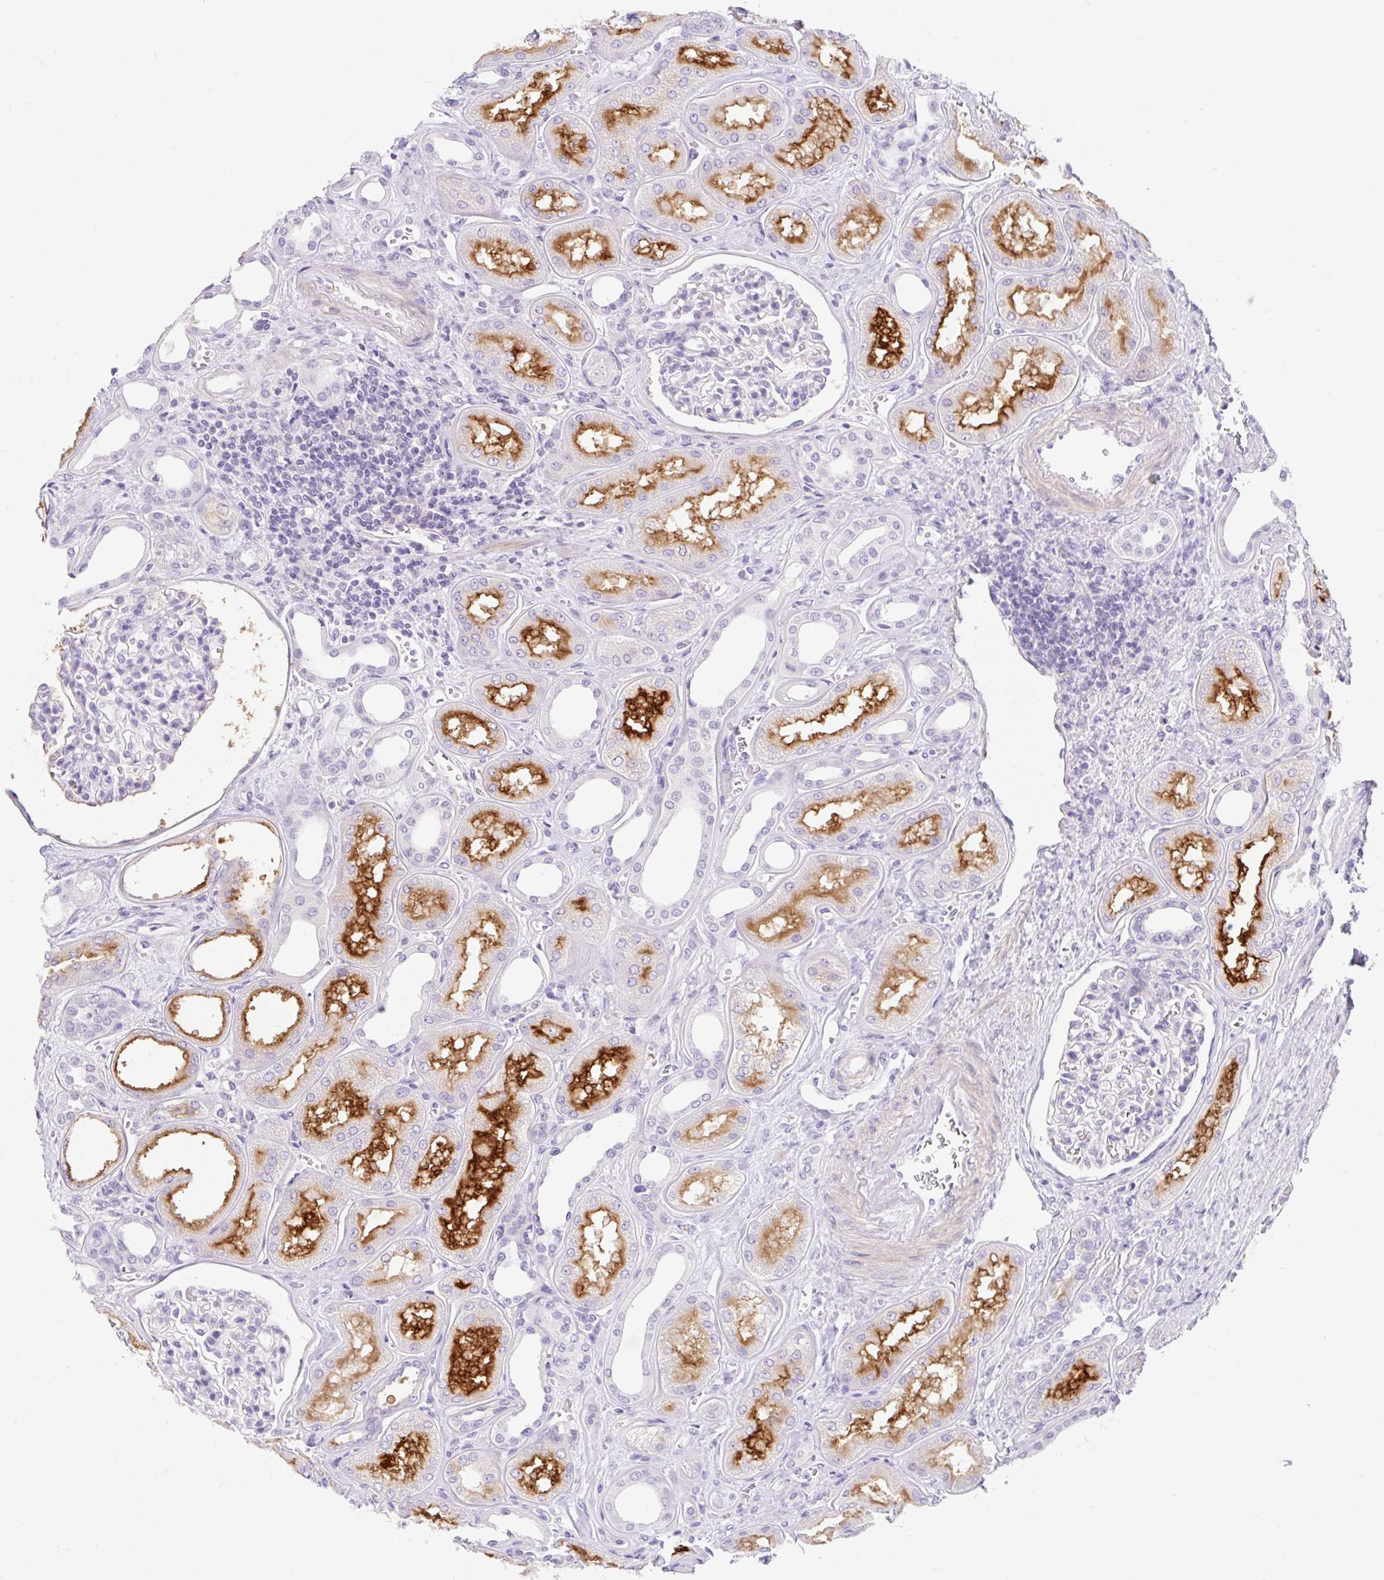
{"staining": {"intensity": "negative", "quantity": "none", "location": "none"}, "tissue": "kidney", "cell_type": "Cells in glomeruli", "image_type": "normal", "snomed": [{"axis": "morphology", "description": "Normal tissue, NOS"}, {"axis": "morphology", "description": "Adenocarcinoma, NOS"}, {"axis": "topography", "description": "Kidney"}], "caption": "Micrograph shows no significant protein staining in cells in glomeruli of benign kidney. (DAB immunohistochemistry visualized using brightfield microscopy, high magnification).", "gene": "SLC28A1", "patient": {"sex": "female", "age": 68}}